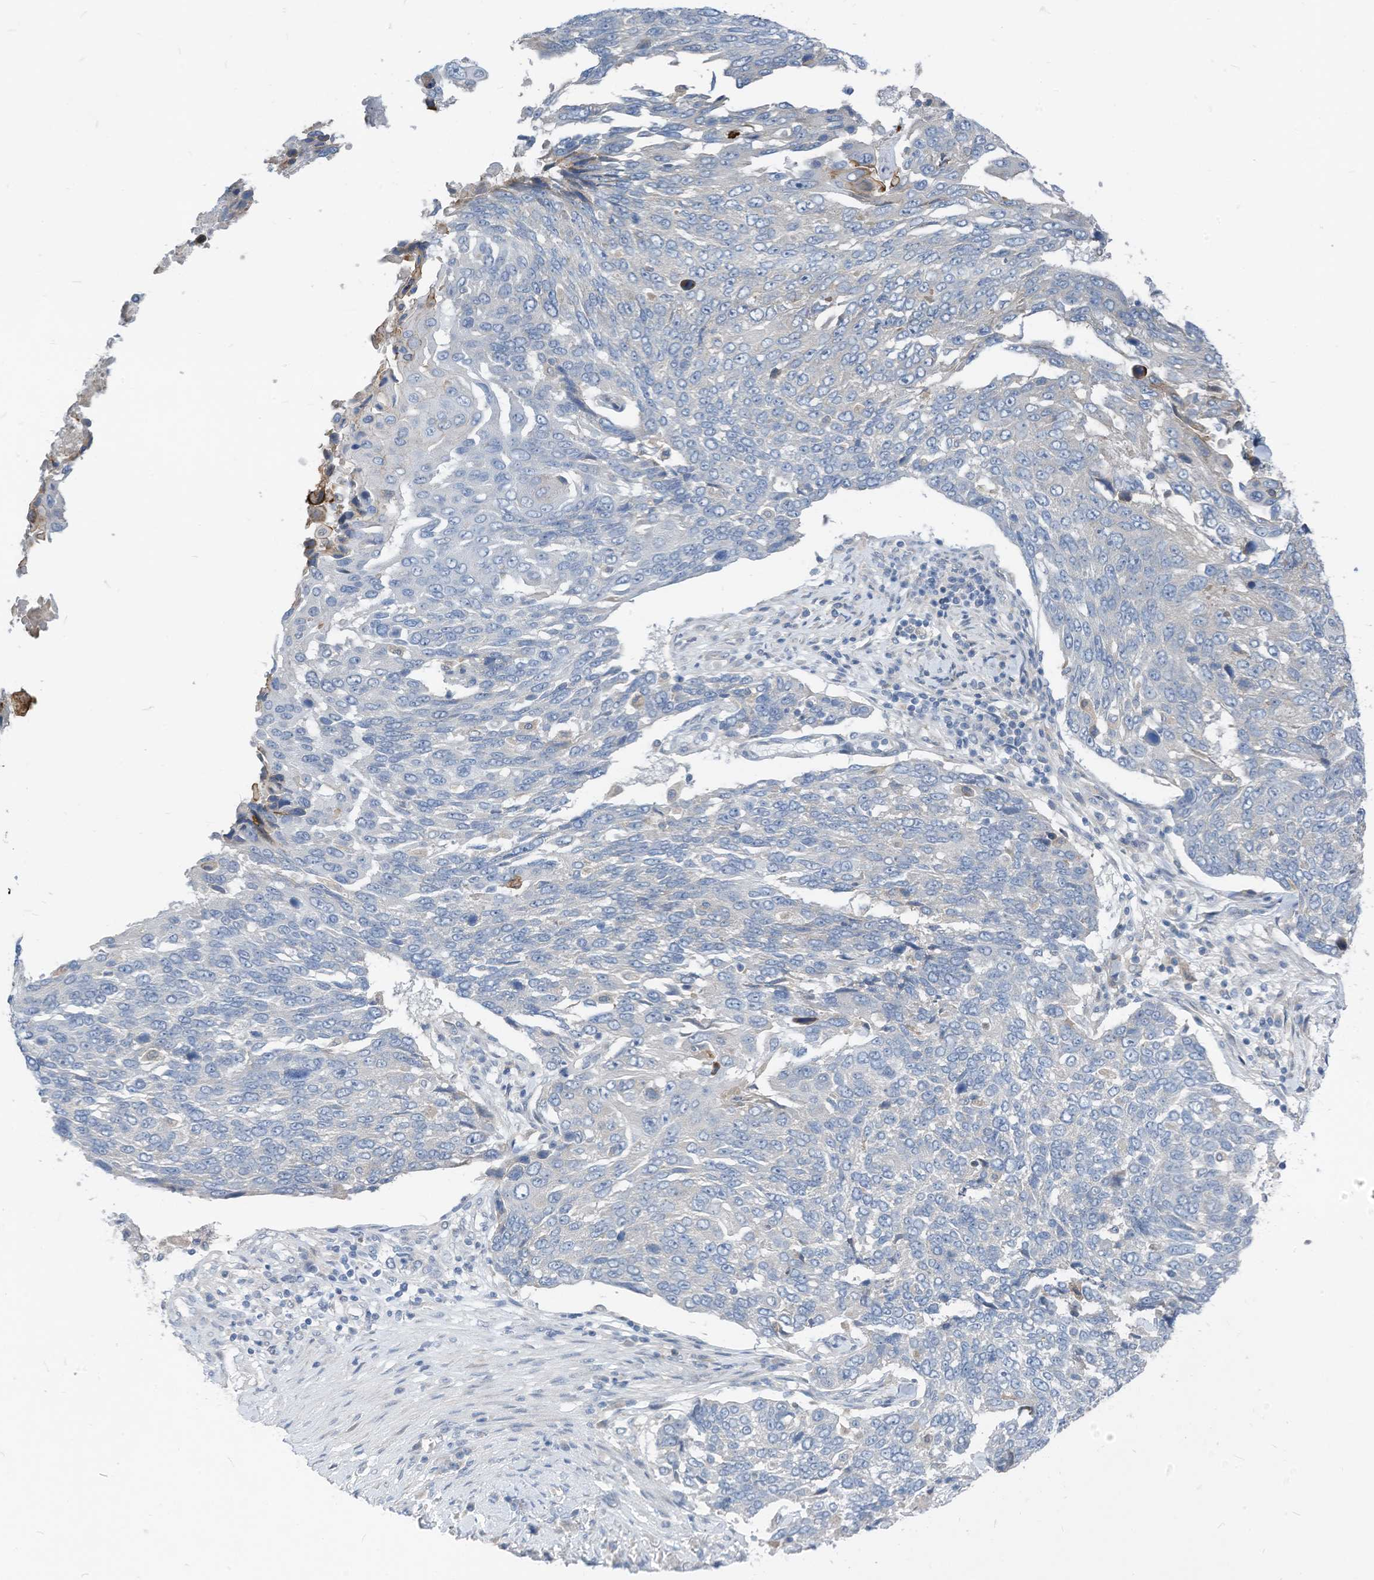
{"staining": {"intensity": "negative", "quantity": "none", "location": "none"}, "tissue": "lung cancer", "cell_type": "Tumor cells", "image_type": "cancer", "snomed": [{"axis": "morphology", "description": "Squamous cell carcinoma, NOS"}, {"axis": "topography", "description": "Lung"}], "caption": "An immunohistochemistry (IHC) image of lung squamous cell carcinoma is shown. There is no staining in tumor cells of lung squamous cell carcinoma.", "gene": "LDAH", "patient": {"sex": "male", "age": 66}}